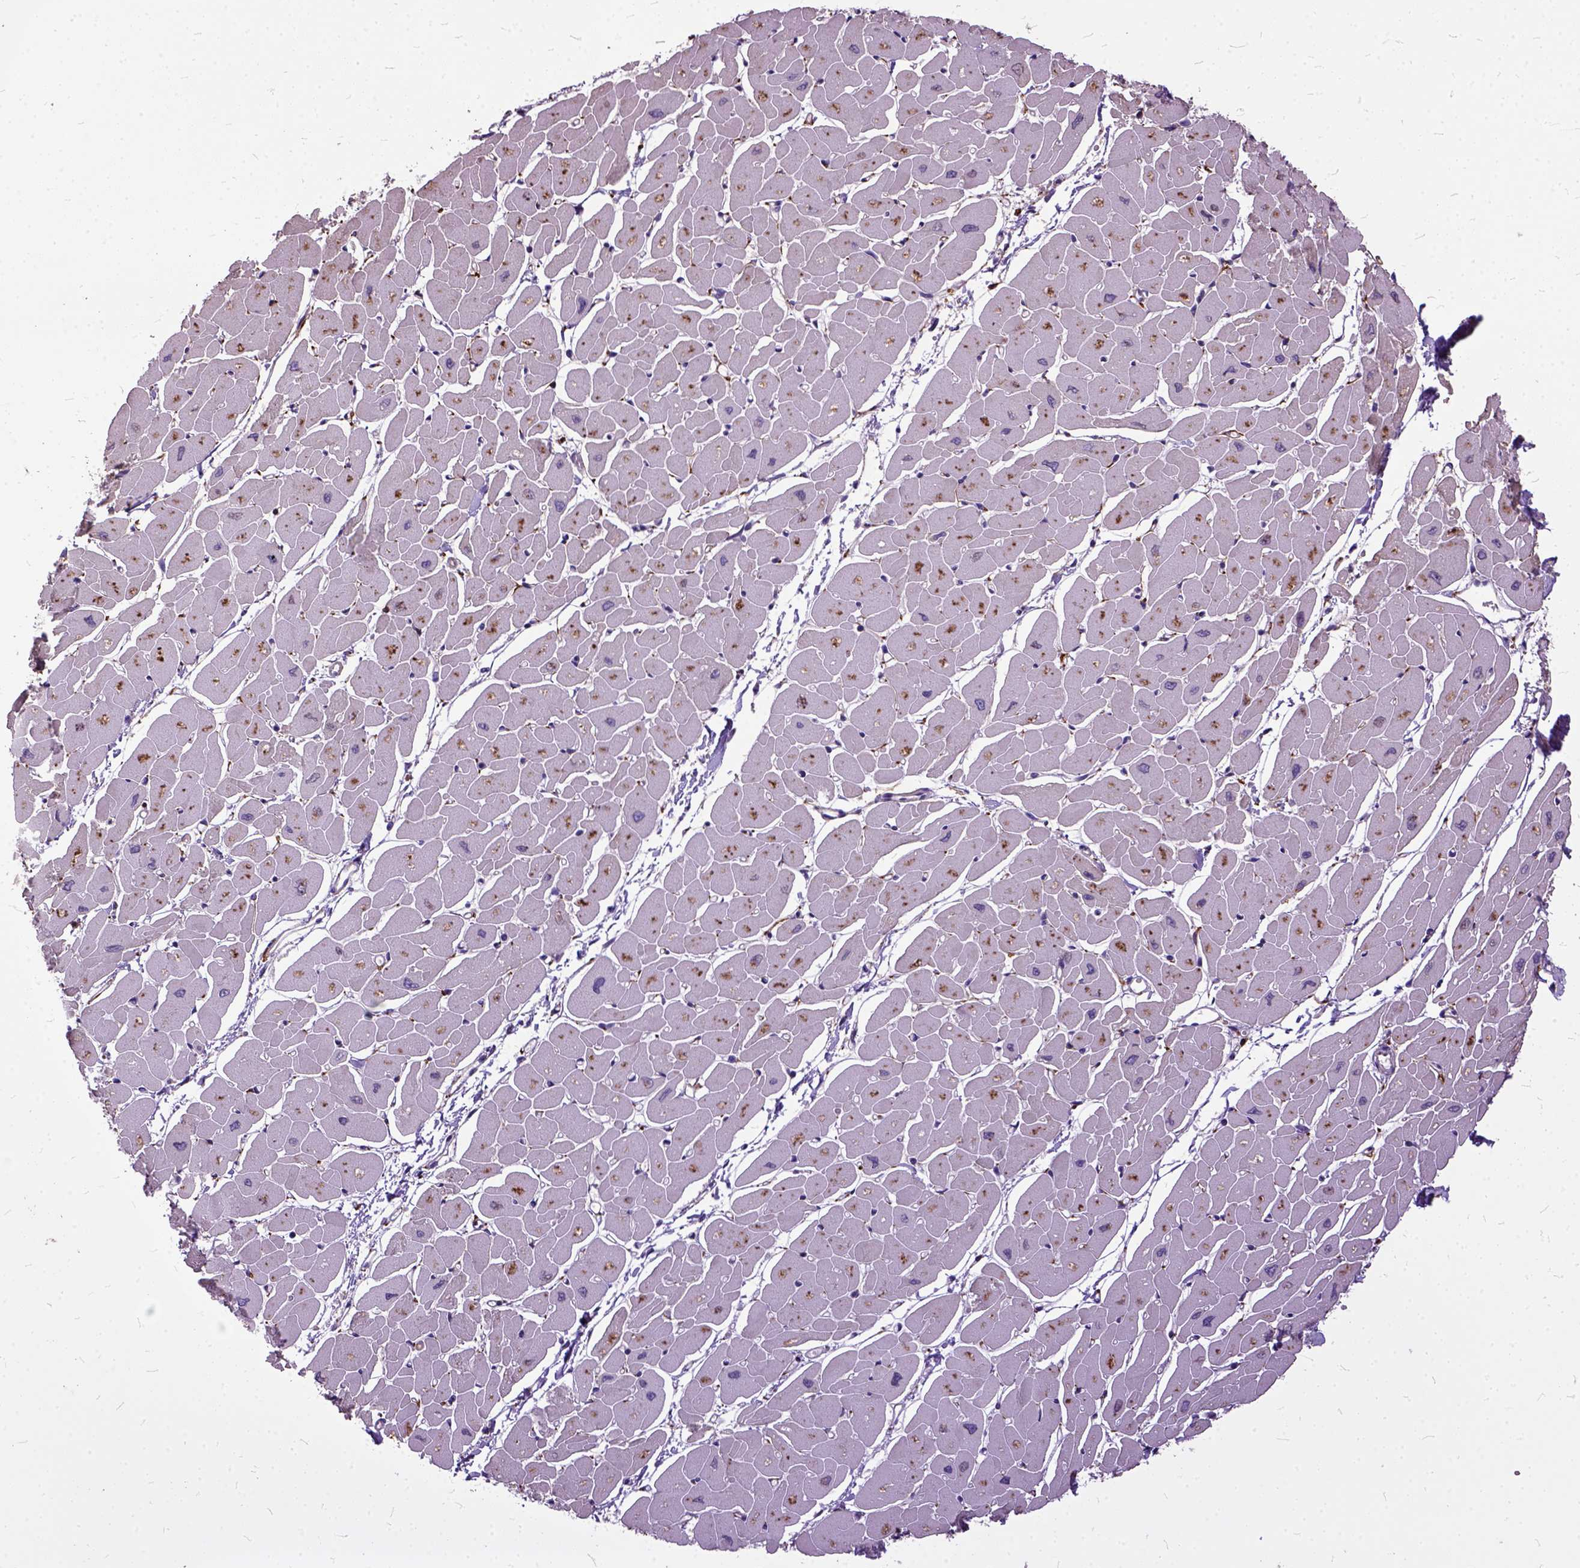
{"staining": {"intensity": "moderate", "quantity": "<25%", "location": "cytoplasmic/membranous"}, "tissue": "heart muscle", "cell_type": "Cardiomyocytes", "image_type": "normal", "snomed": [{"axis": "morphology", "description": "Normal tissue, NOS"}, {"axis": "topography", "description": "Heart"}], "caption": "DAB immunohistochemical staining of benign human heart muscle shows moderate cytoplasmic/membranous protein staining in approximately <25% of cardiomyocytes. Using DAB (brown) and hematoxylin (blue) stains, captured at high magnification using brightfield microscopy.", "gene": "AREG", "patient": {"sex": "male", "age": 57}}